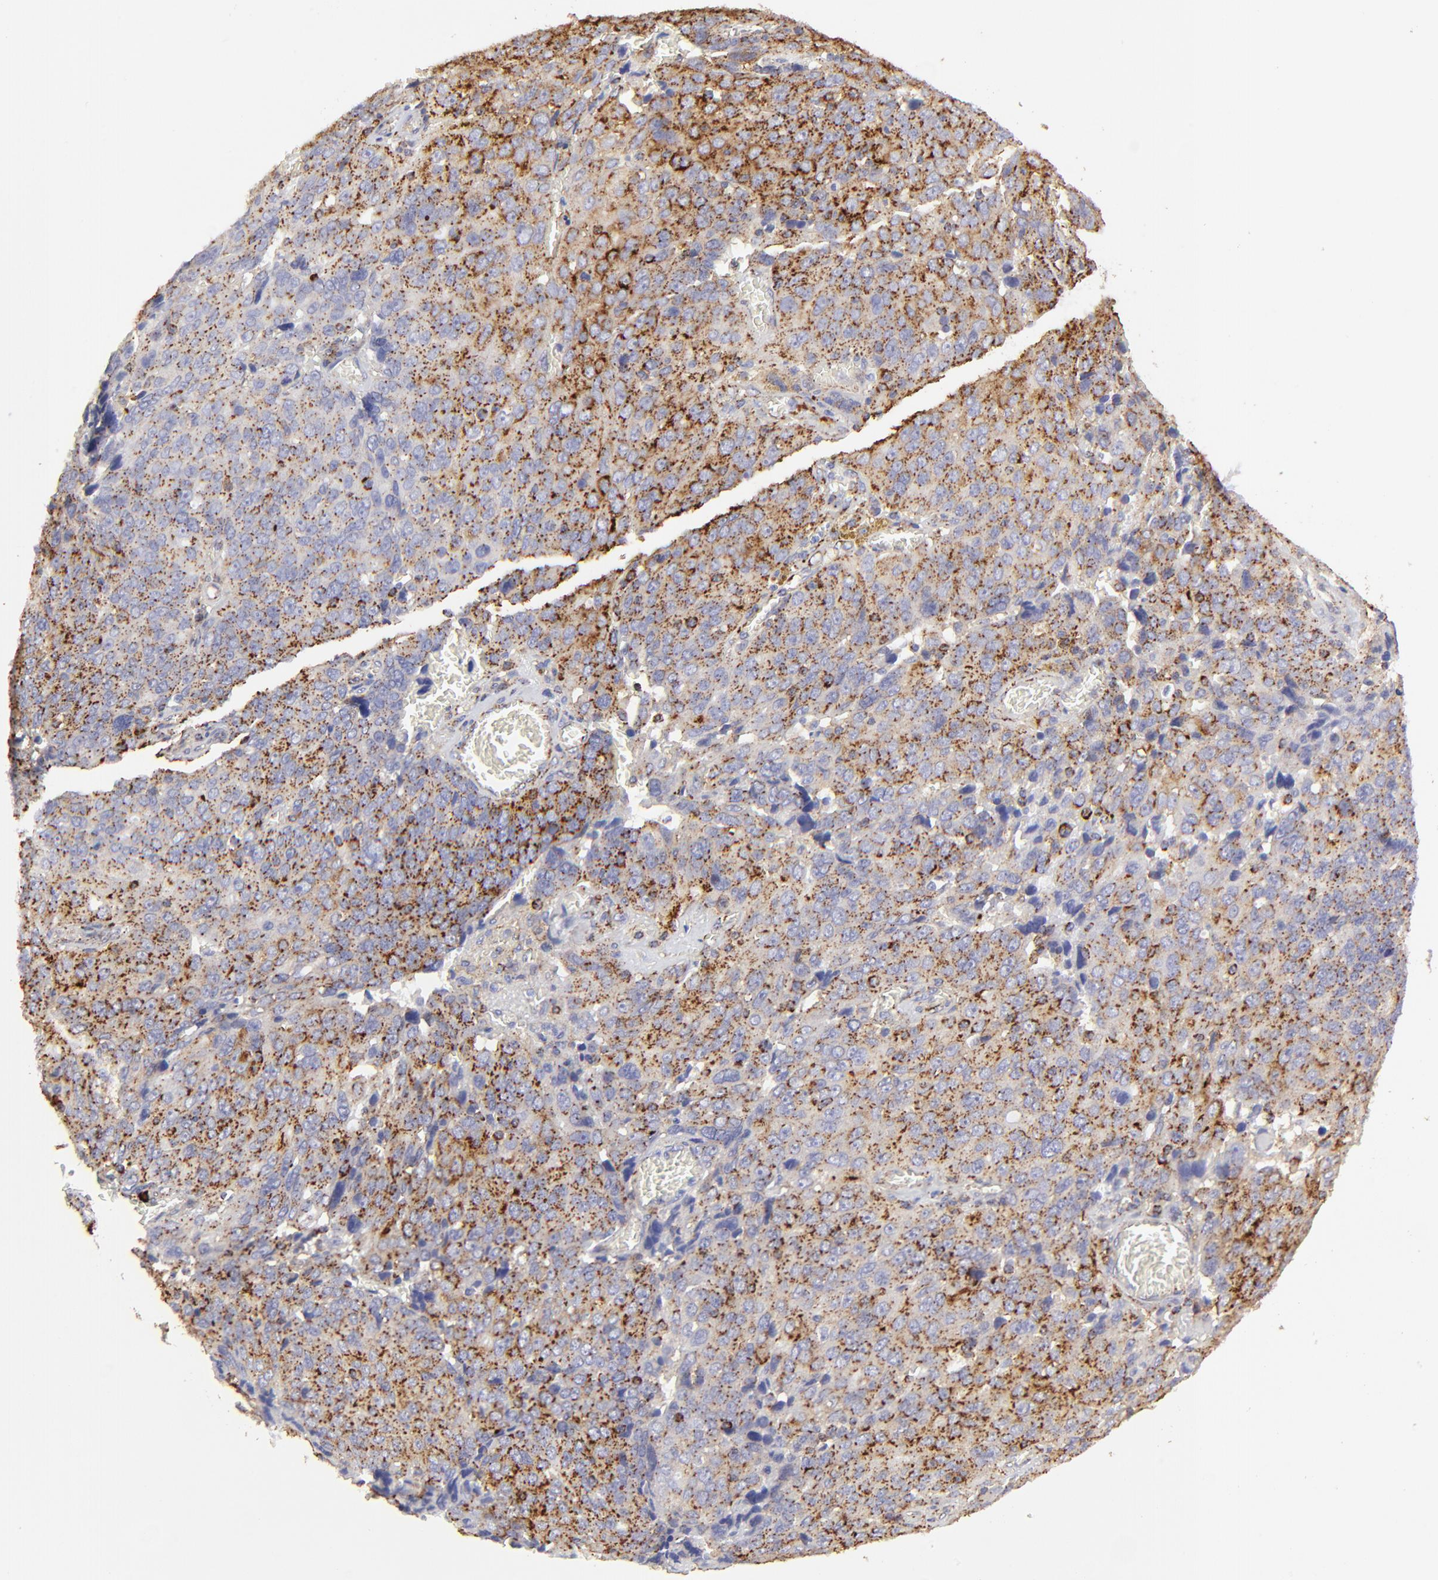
{"staining": {"intensity": "strong", "quantity": "25%-75%", "location": "cytoplasmic/membranous"}, "tissue": "ovarian cancer", "cell_type": "Tumor cells", "image_type": "cancer", "snomed": [{"axis": "morphology", "description": "Carcinoma, endometroid"}, {"axis": "topography", "description": "Ovary"}], "caption": "Immunohistochemical staining of human ovarian cancer reveals high levels of strong cytoplasmic/membranous staining in approximately 25%-75% of tumor cells.", "gene": "LHFPL1", "patient": {"sex": "female", "age": 75}}